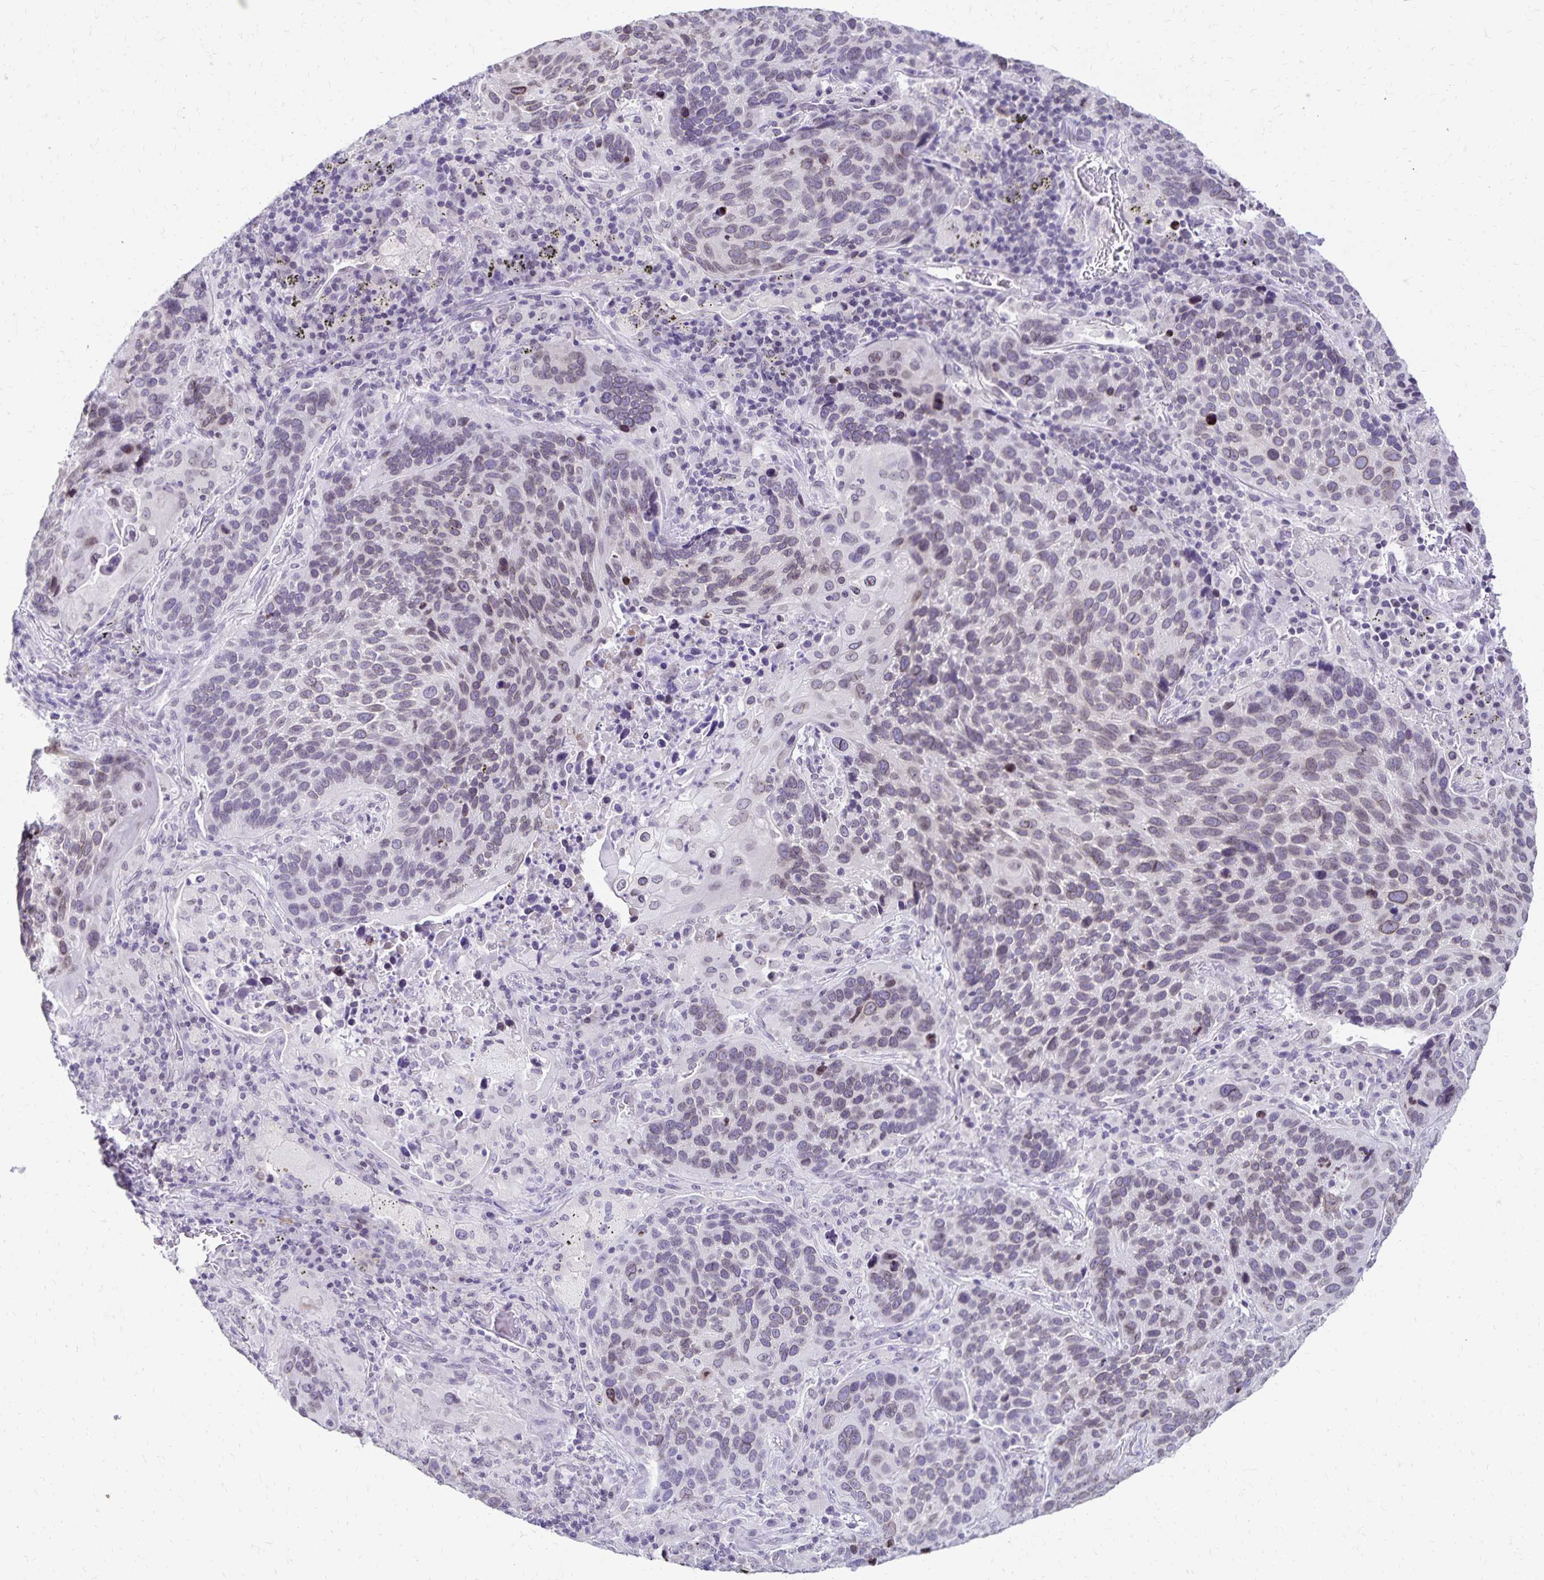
{"staining": {"intensity": "weak", "quantity": "<25%", "location": "cytoplasmic/membranous,nuclear"}, "tissue": "lung cancer", "cell_type": "Tumor cells", "image_type": "cancer", "snomed": [{"axis": "morphology", "description": "Squamous cell carcinoma, NOS"}, {"axis": "topography", "description": "Lung"}], "caption": "Image shows no protein staining in tumor cells of squamous cell carcinoma (lung) tissue. The staining was performed using DAB (3,3'-diaminobenzidine) to visualize the protein expression in brown, while the nuclei were stained in blue with hematoxylin (Magnification: 20x).", "gene": "FAM166C", "patient": {"sex": "male", "age": 68}}